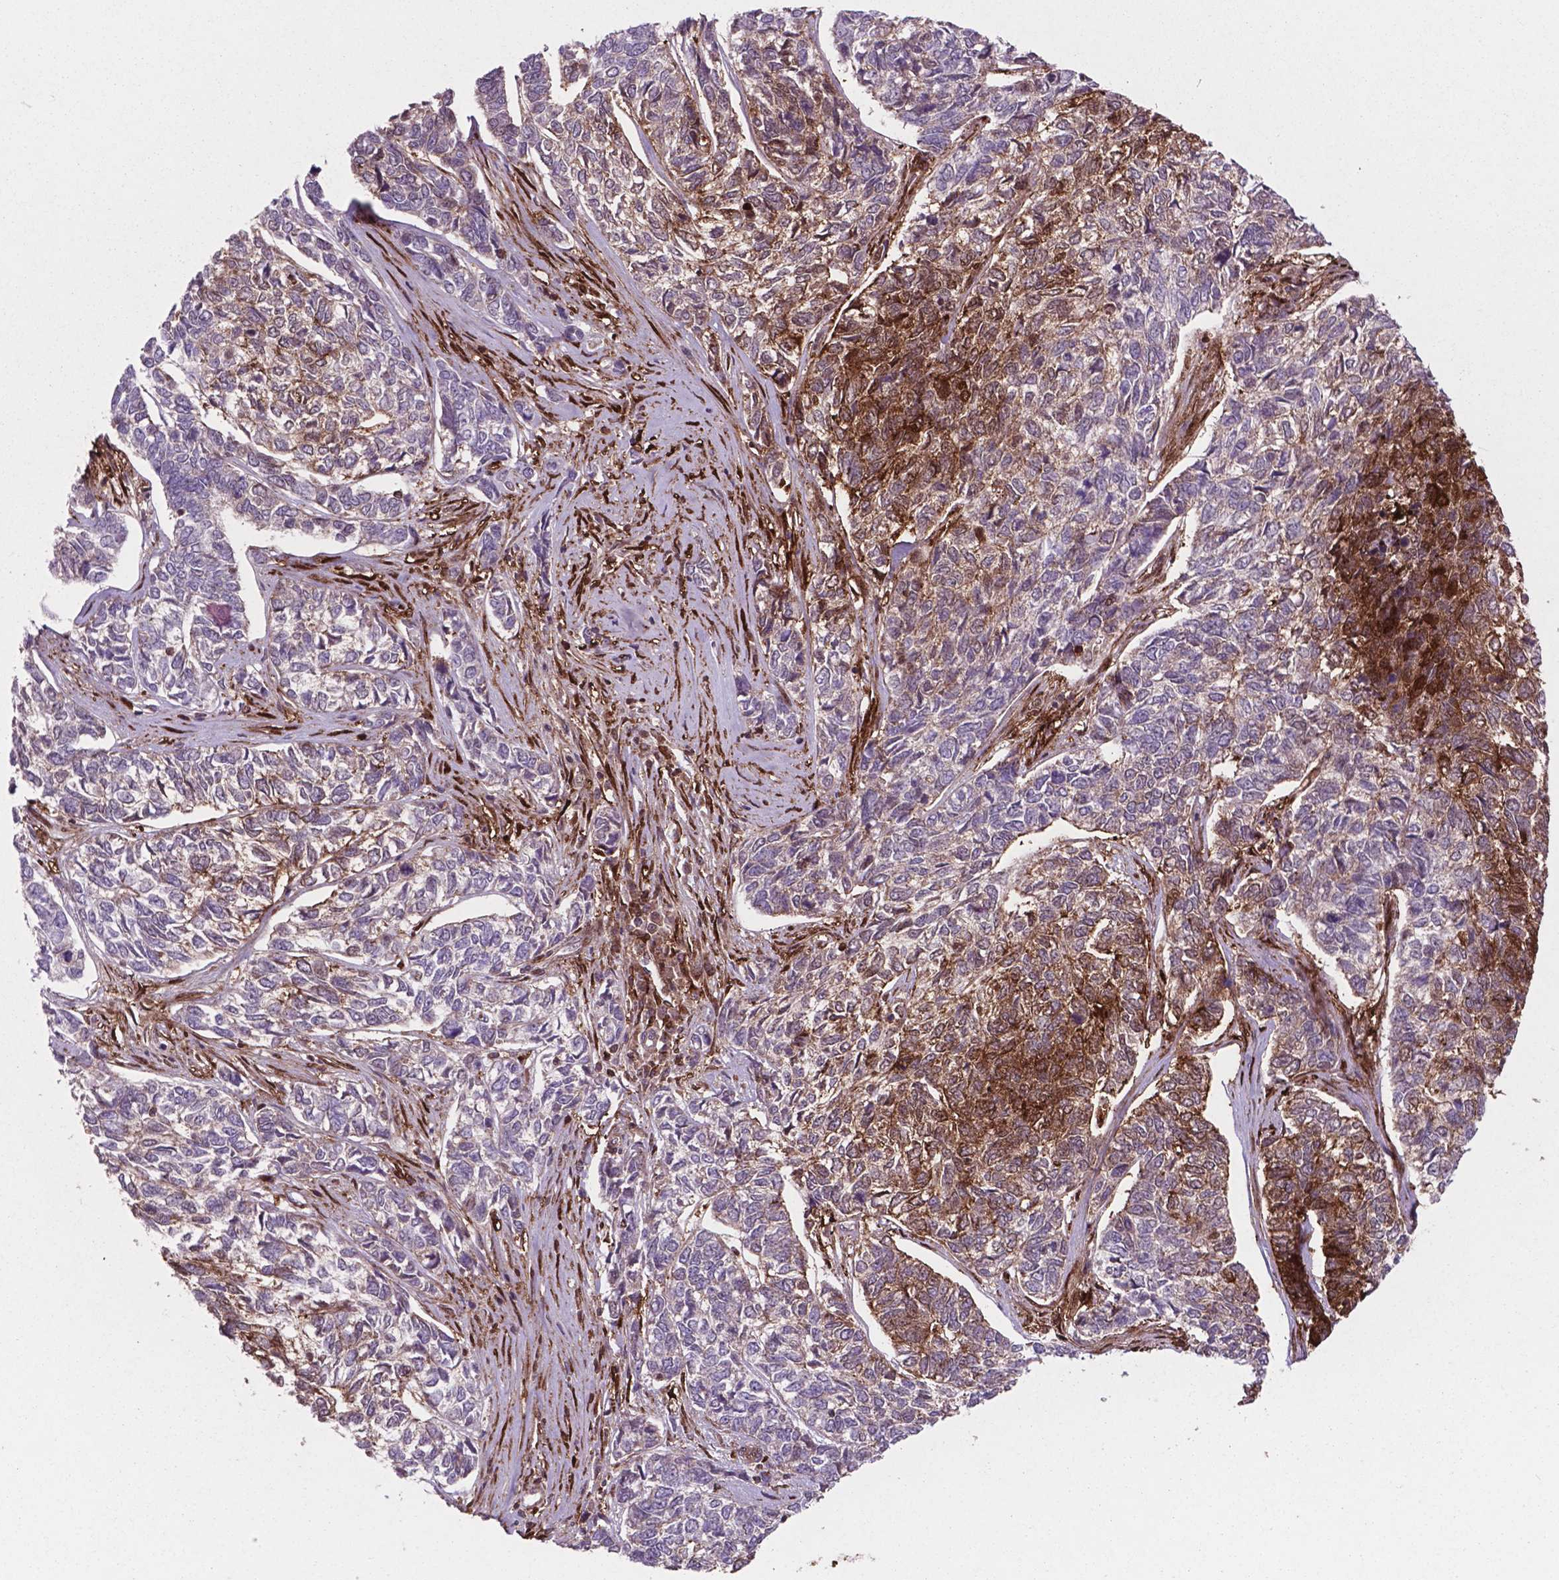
{"staining": {"intensity": "strong", "quantity": "25%-75%", "location": "cytoplasmic/membranous"}, "tissue": "skin cancer", "cell_type": "Tumor cells", "image_type": "cancer", "snomed": [{"axis": "morphology", "description": "Basal cell carcinoma"}, {"axis": "topography", "description": "Skin"}], "caption": "A photomicrograph of human skin cancer stained for a protein displays strong cytoplasmic/membranous brown staining in tumor cells. Nuclei are stained in blue.", "gene": "LDHA", "patient": {"sex": "female", "age": 65}}